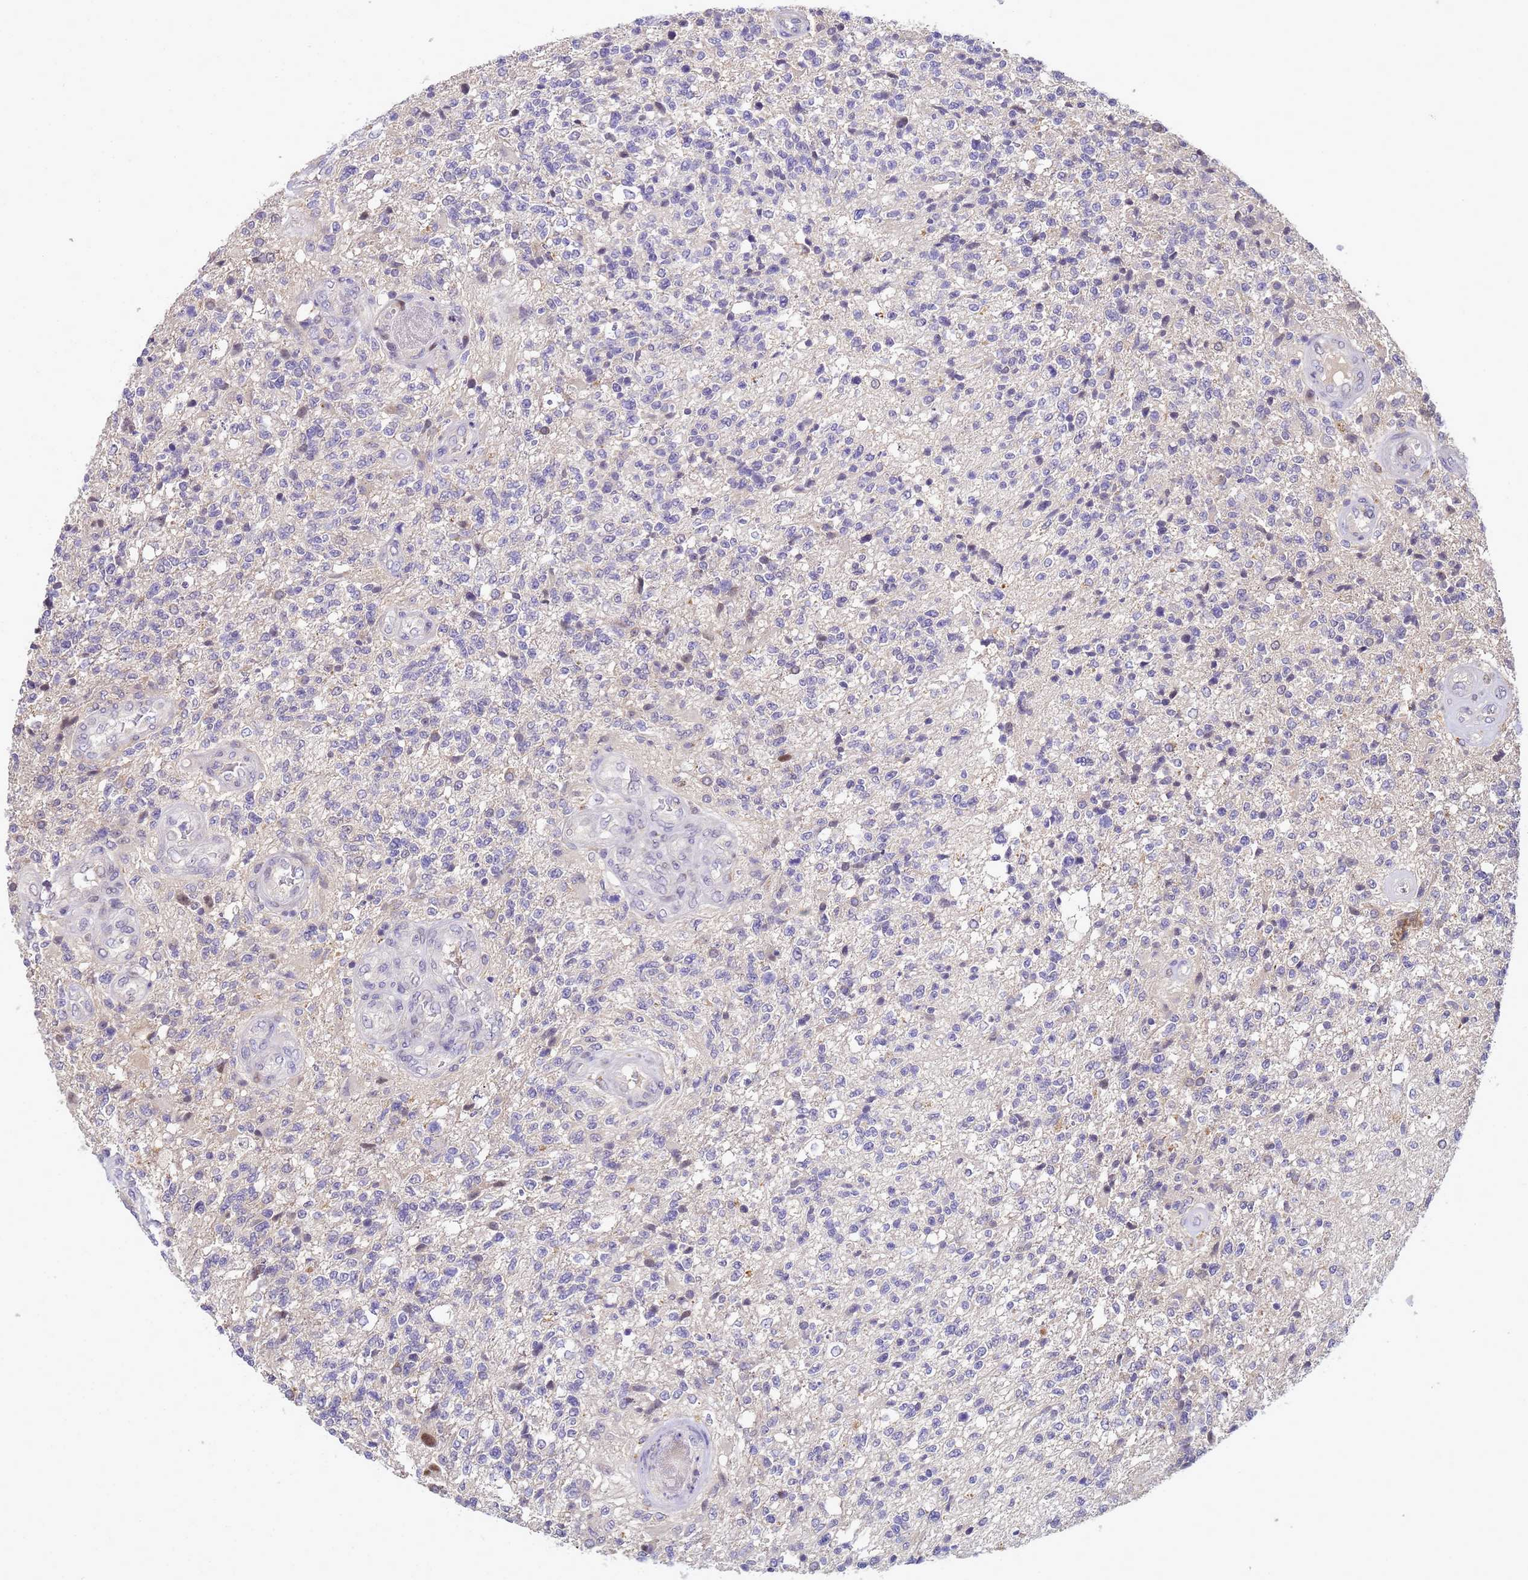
{"staining": {"intensity": "negative", "quantity": "none", "location": "none"}, "tissue": "glioma", "cell_type": "Tumor cells", "image_type": "cancer", "snomed": [{"axis": "morphology", "description": "Glioma, malignant, High grade"}, {"axis": "topography", "description": "Brain"}], "caption": "Photomicrograph shows no significant protein staining in tumor cells of malignant glioma (high-grade). (Stains: DAB IHC with hematoxylin counter stain, Microscopy: brightfield microscopy at high magnification).", "gene": "TMEM74B", "patient": {"sex": "male", "age": 56}}